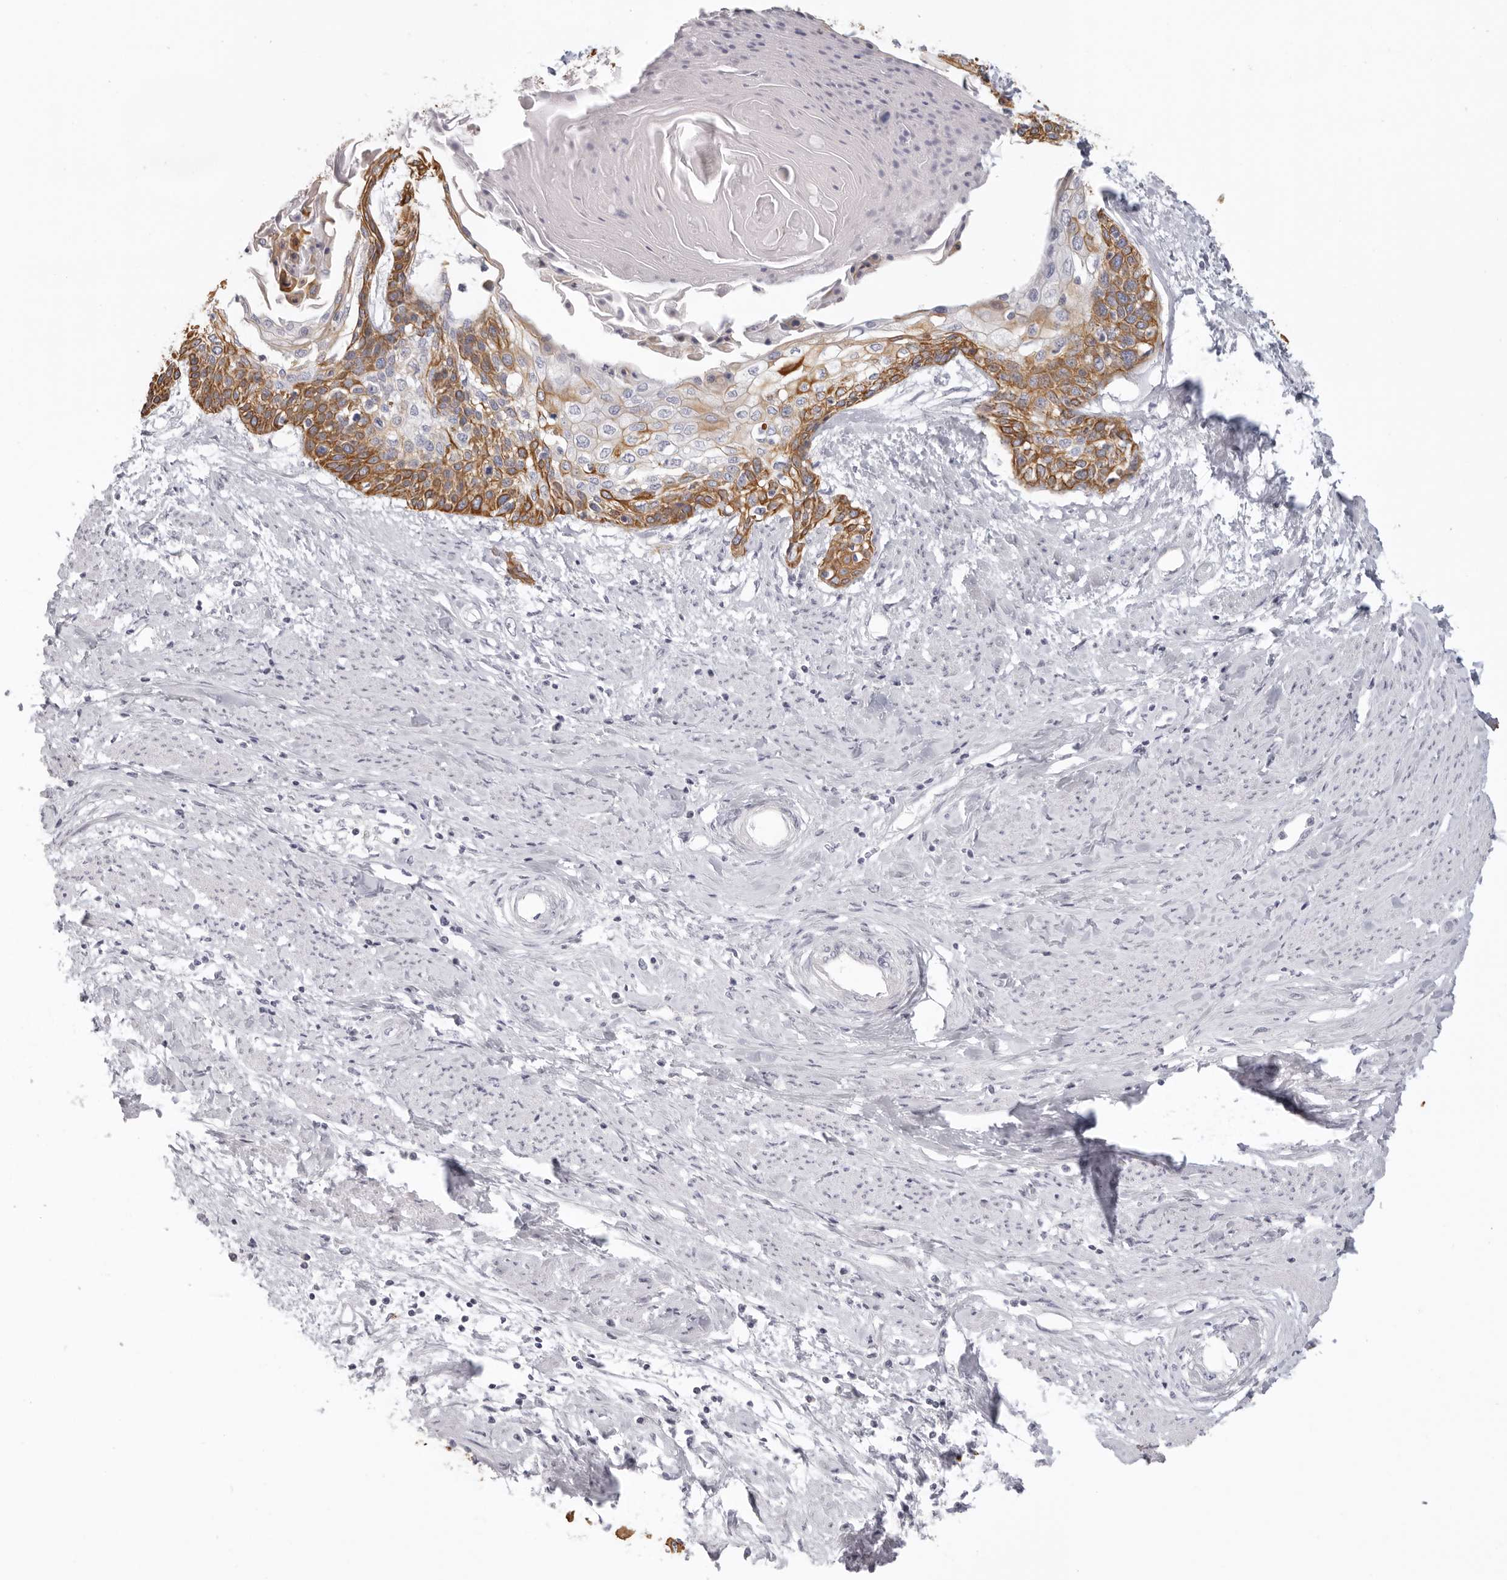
{"staining": {"intensity": "moderate", "quantity": ">75%", "location": "cytoplasmic/membranous"}, "tissue": "cervical cancer", "cell_type": "Tumor cells", "image_type": "cancer", "snomed": [{"axis": "morphology", "description": "Squamous cell carcinoma, NOS"}, {"axis": "topography", "description": "Cervix"}], "caption": "DAB immunohistochemical staining of human cervical cancer (squamous cell carcinoma) shows moderate cytoplasmic/membranous protein positivity in about >75% of tumor cells.", "gene": "RXFP1", "patient": {"sex": "female", "age": 57}}